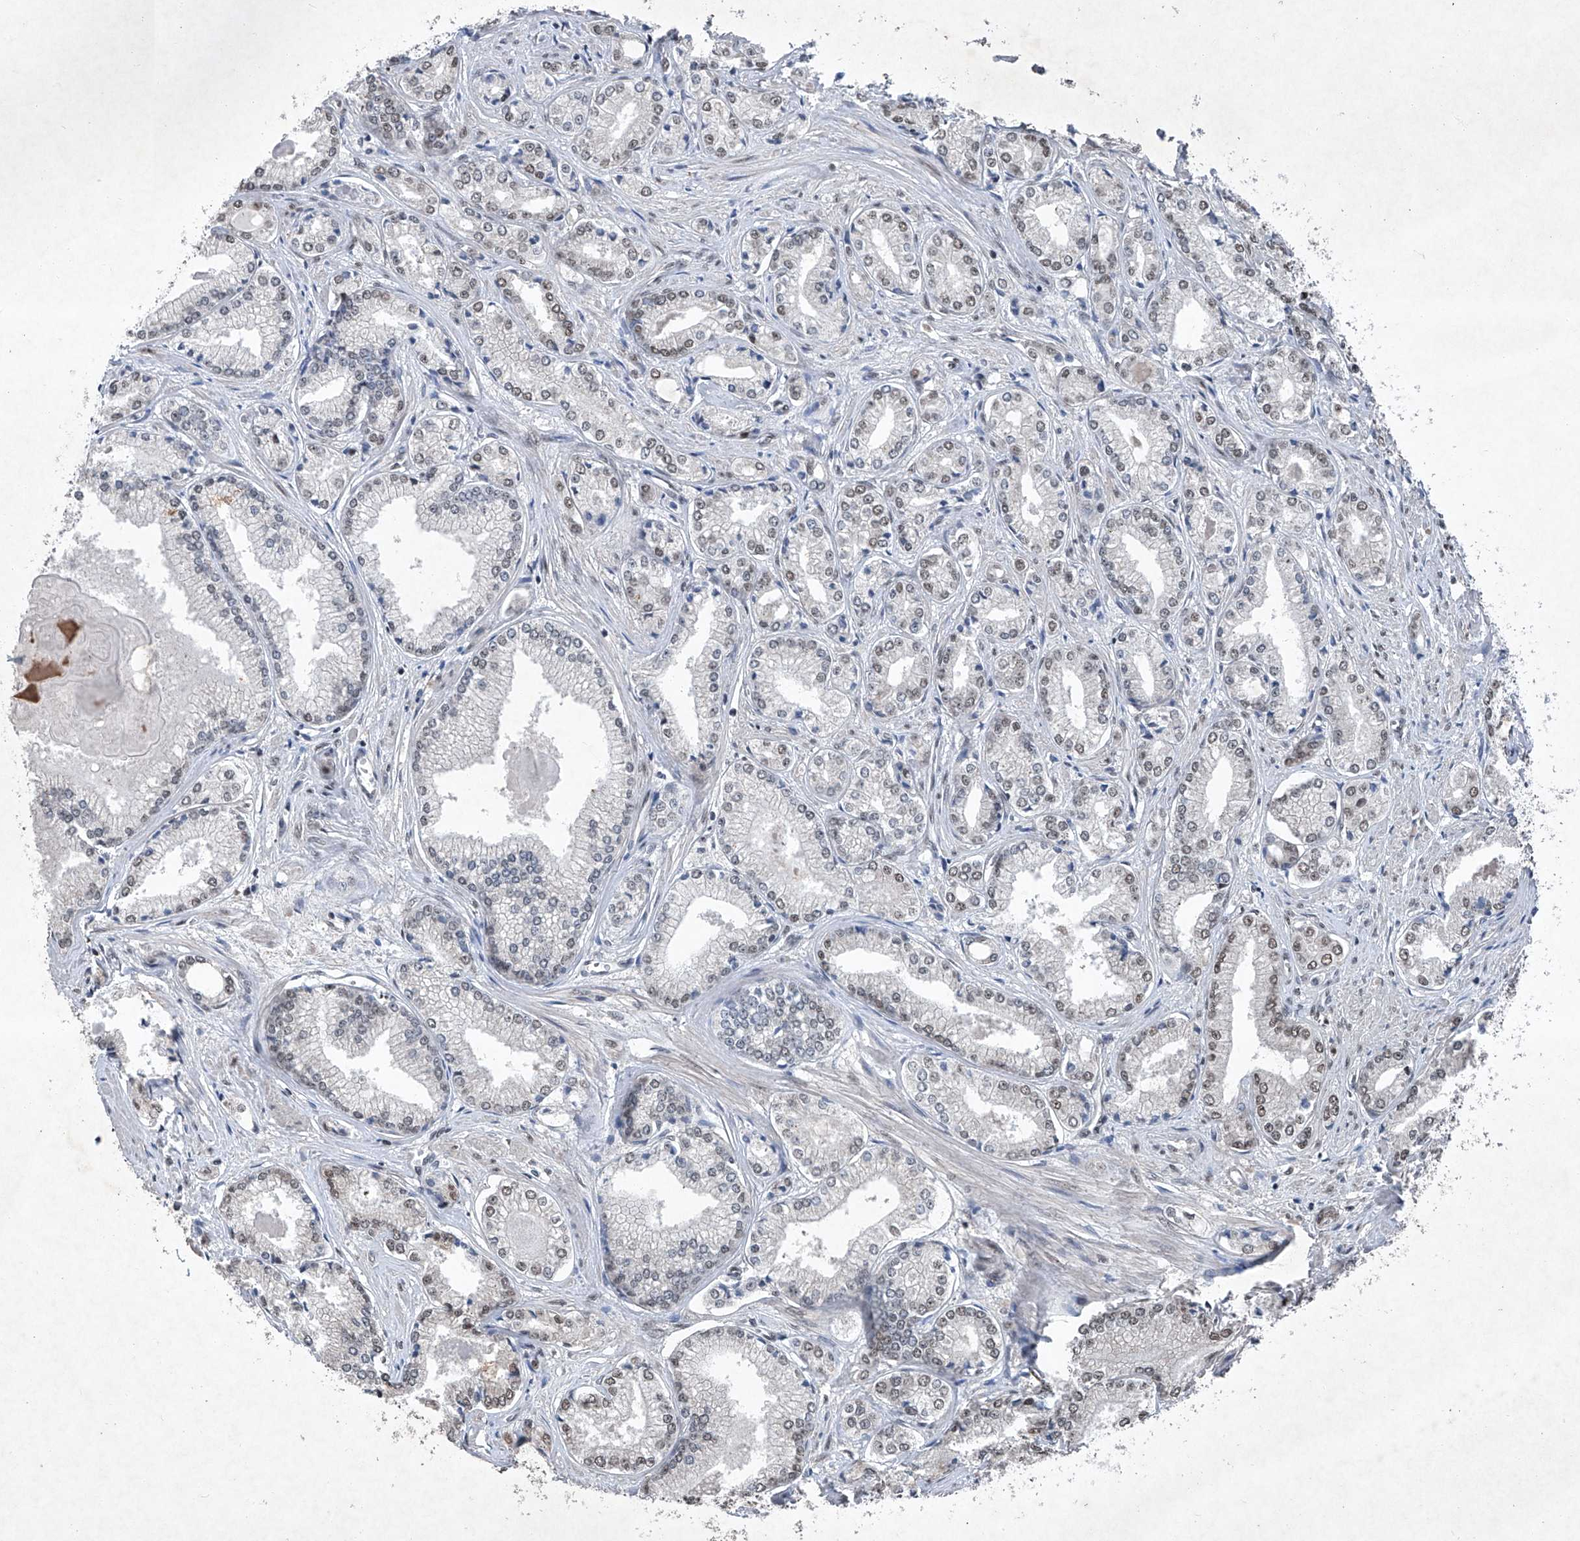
{"staining": {"intensity": "moderate", "quantity": "25%-75%", "location": "nuclear"}, "tissue": "prostate cancer", "cell_type": "Tumor cells", "image_type": "cancer", "snomed": [{"axis": "morphology", "description": "Adenocarcinoma, Low grade"}, {"axis": "topography", "description": "Prostate"}], "caption": "A brown stain labels moderate nuclear expression of a protein in prostate cancer (low-grade adenocarcinoma) tumor cells.", "gene": "DDX39B", "patient": {"sex": "male", "age": 60}}